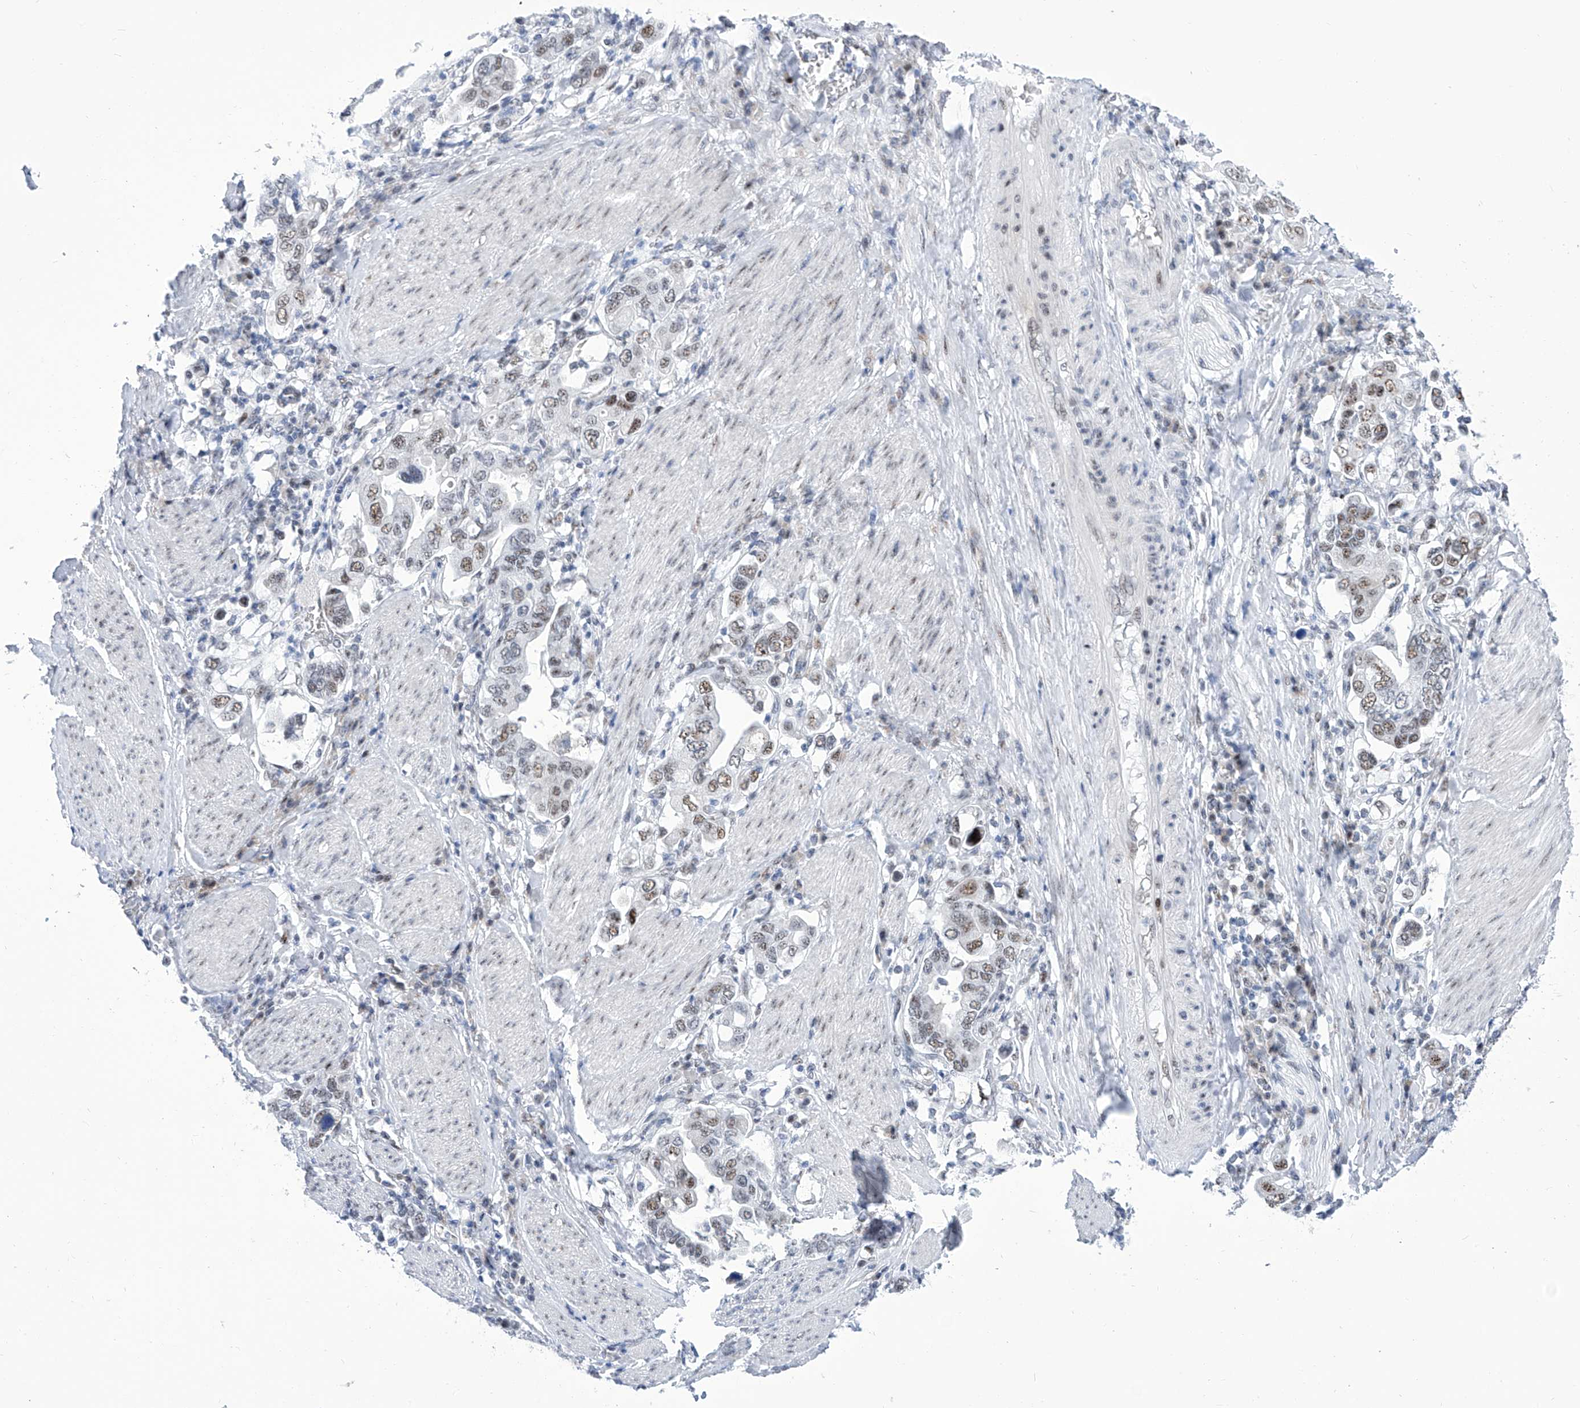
{"staining": {"intensity": "weak", "quantity": "25%-75%", "location": "nuclear"}, "tissue": "stomach cancer", "cell_type": "Tumor cells", "image_type": "cancer", "snomed": [{"axis": "morphology", "description": "Adenocarcinoma, NOS"}, {"axis": "topography", "description": "Stomach, upper"}], "caption": "Immunohistochemistry (IHC) of human adenocarcinoma (stomach) exhibits low levels of weak nuclear positivity in approximately 25%-75% of tumor cells.", "gene": "SART1", "patient": {"sex": "male", "age": 62}}